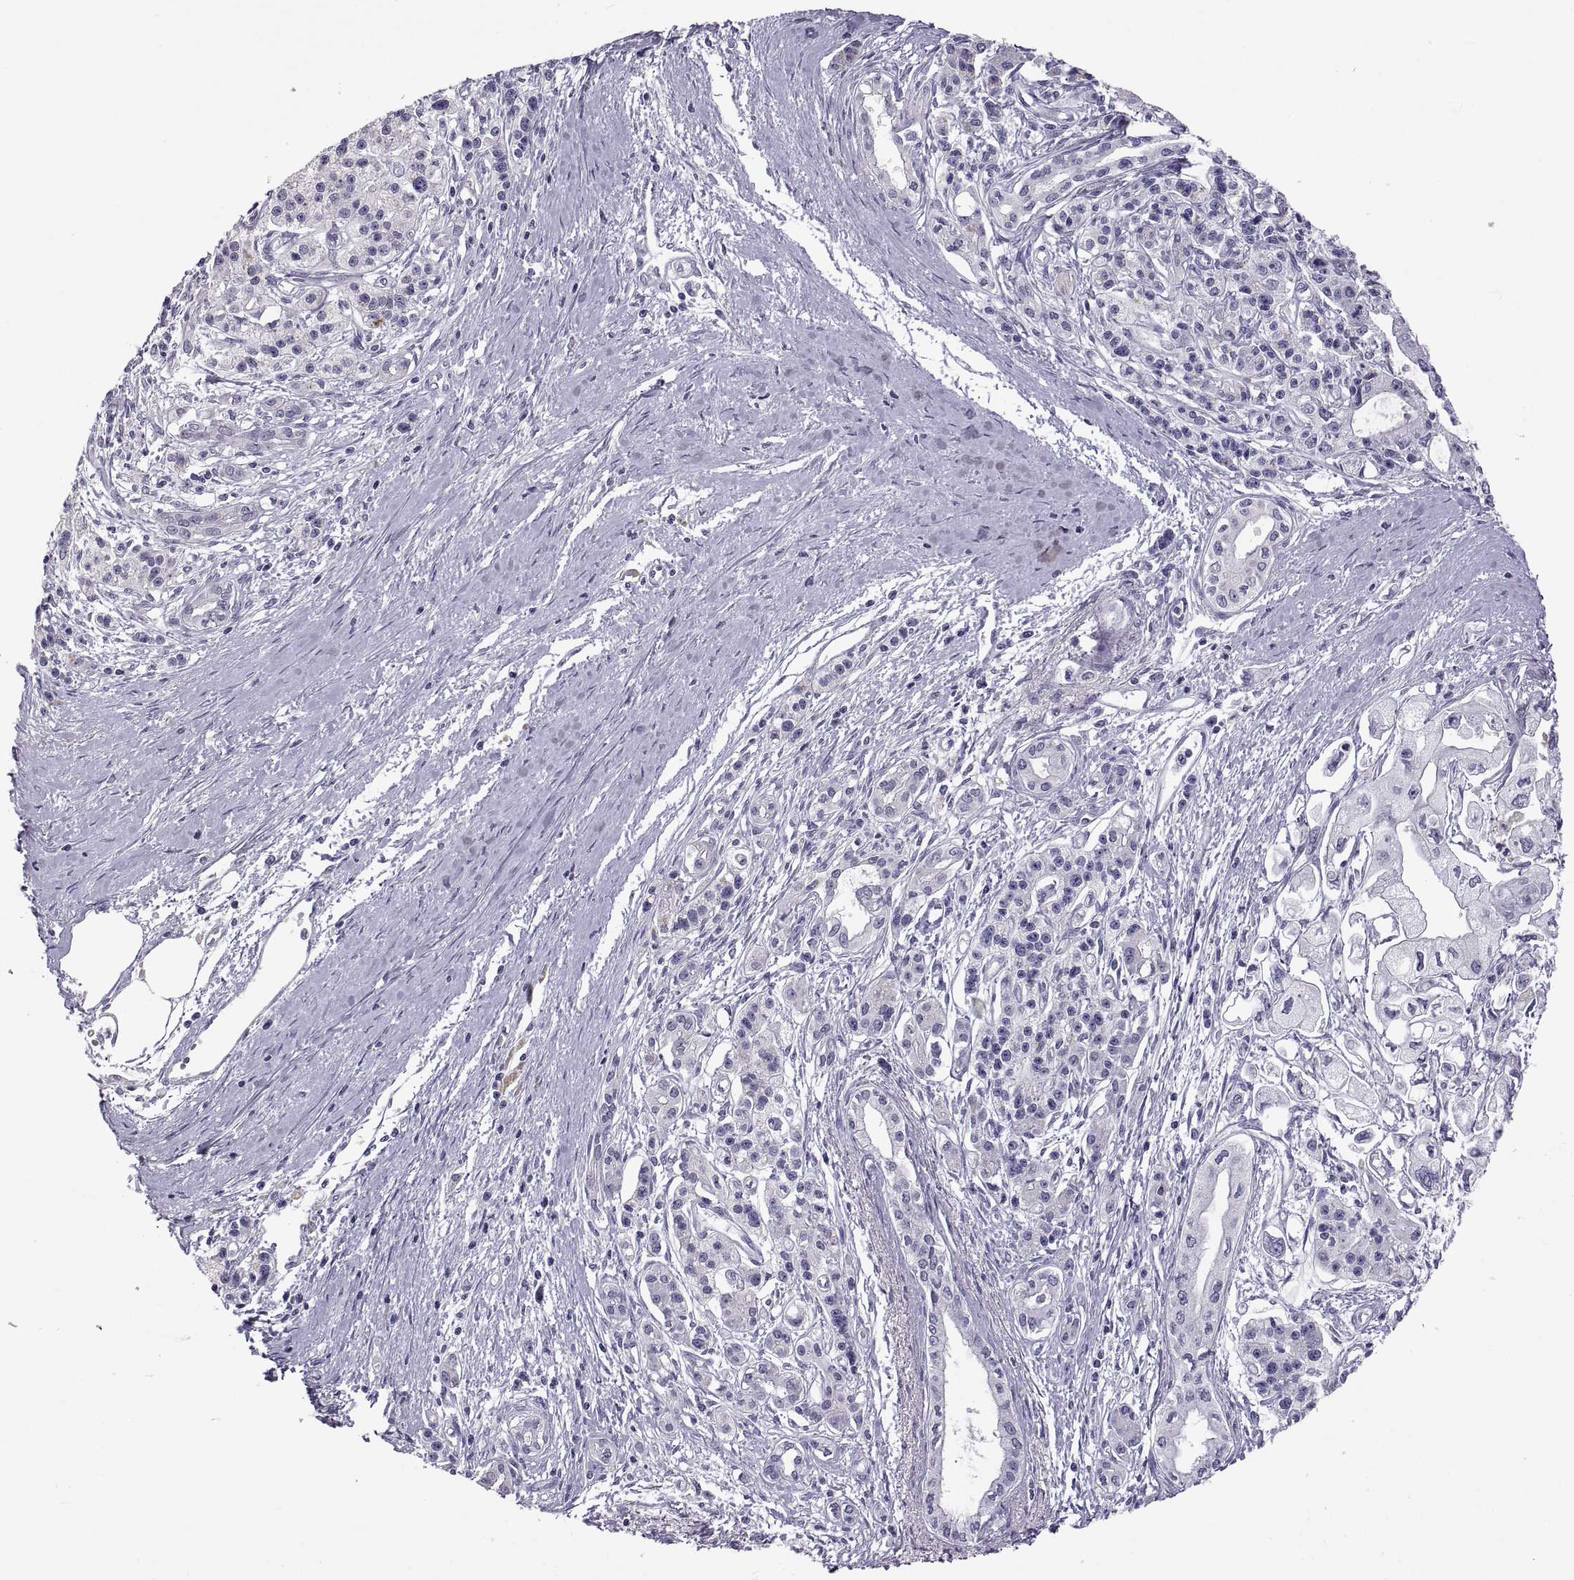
{"staining": {"intensity": "negative", "quantity": "none", "location": "none"}, "tissue": "pancreatic cancer", "cell_type": "Tumor cells", "image_type": "cancer", "snomed": [{"axis": "morphology", "description": "Adenocarcinoma, NOS"}, {"axis": "topography", "description": "Pancreas"}], "caption": "Immunohistochemistry (IHC) micrograph of neoplastic tissue: human adenocarcinoma (pancreatic) stained with DAB (3,3'-diaminobenzidine) displays no significant protein positivity in tumor cells. Nuclei are stained in blue.", "gene": "FGF9", "patient": {"sex": "male", "age": 70}}